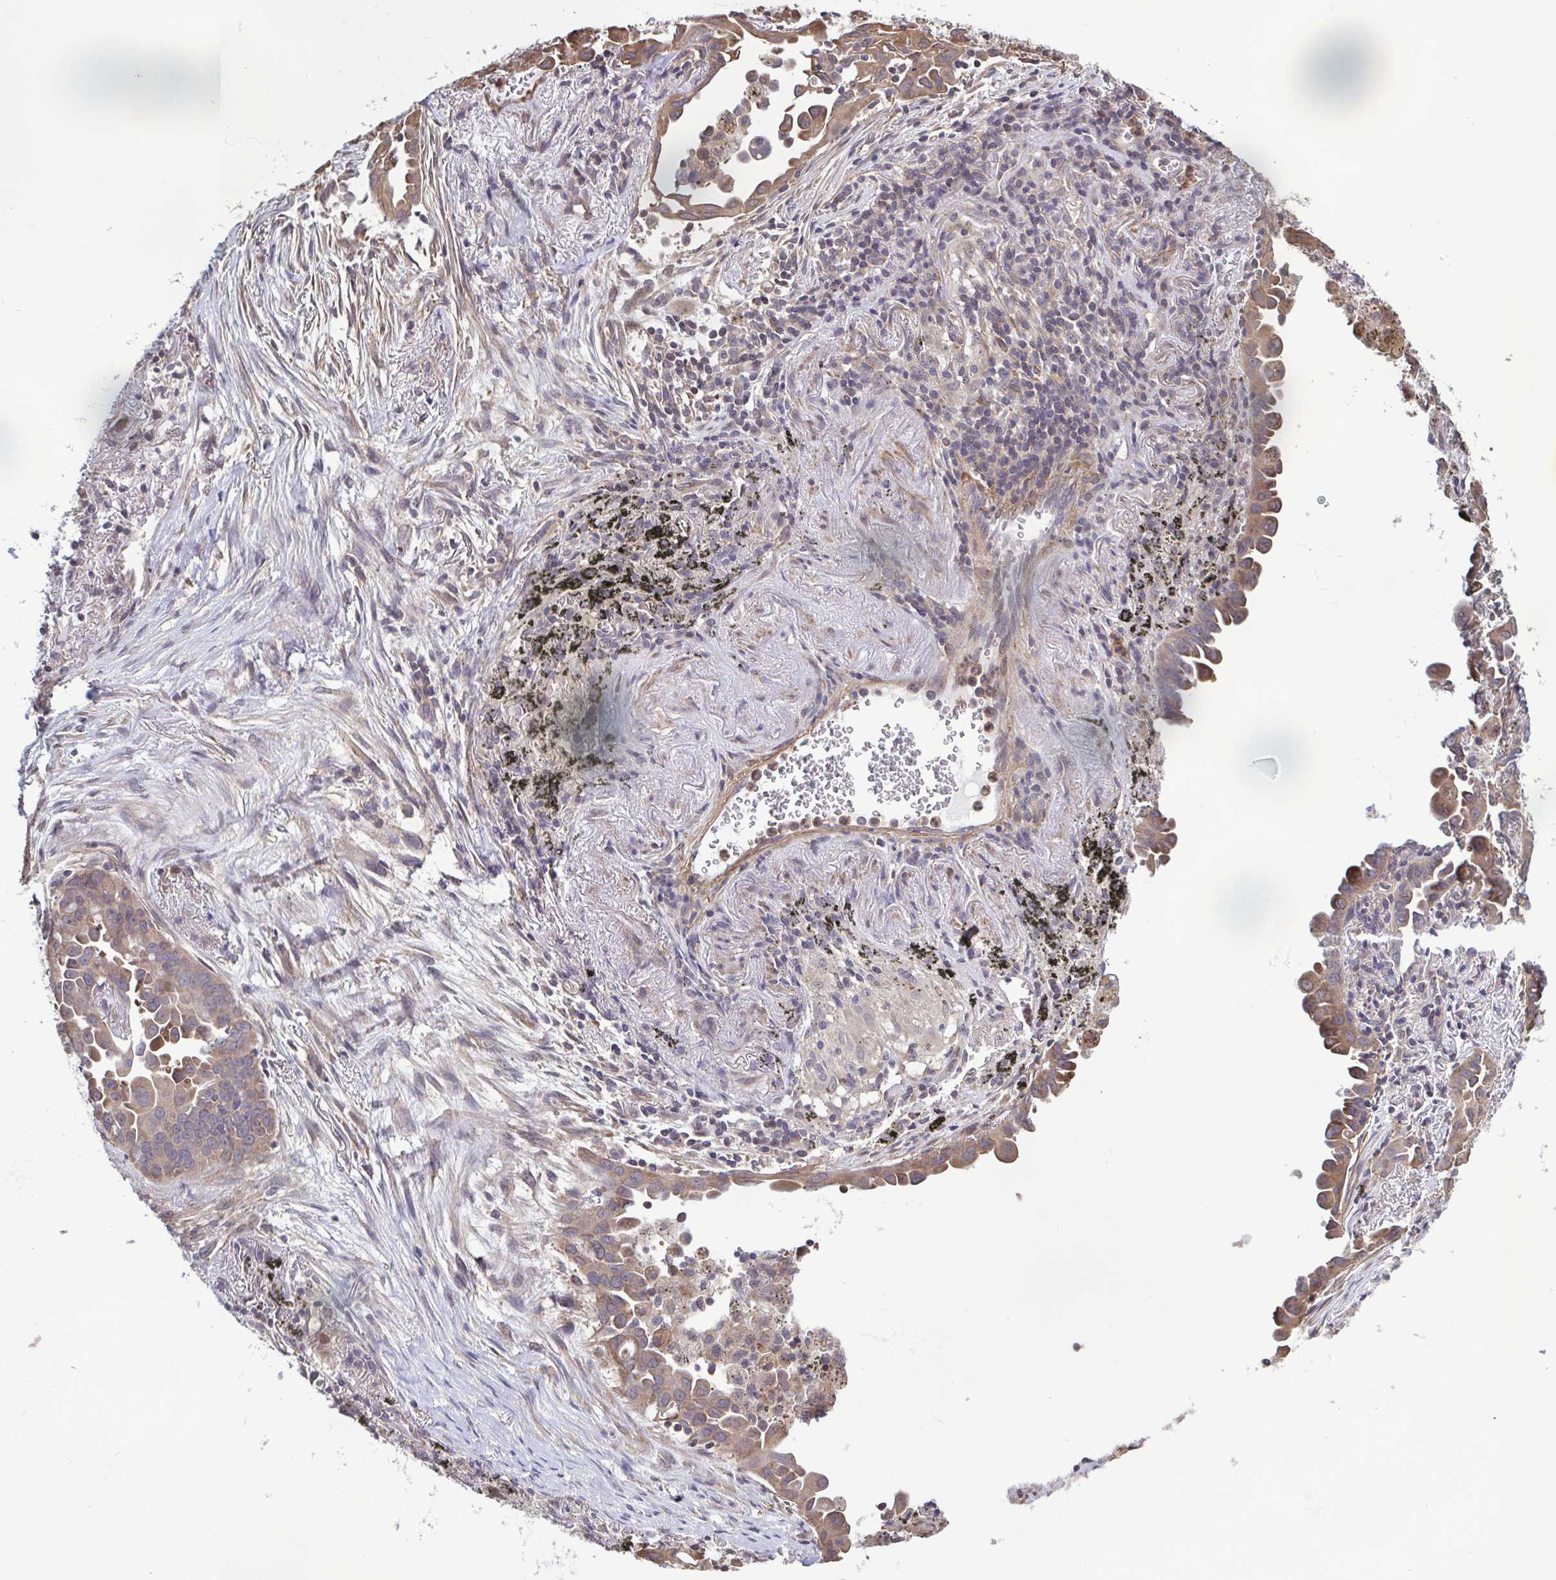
{"staining": {"intensity": "moderate", "quantity": ">75%", "location": "cytoplasmic/membranous"}, "tissue": "lung cancer", "cell_type": "Tumor cells", "image_type": "cancer", "snomed": [{"axis": "morphology", "description": "Adenocarcinoma, NOS"}, {"axis": "topography", "description": "Lung"}], "caption": "Immunohistochemical staining of human adenocarcinoma (lung) reveals medium levels of moderate cytoplasmic/membranous protein positivity in approximately >75% of tumor cells. Immunohistochemistry stains the protein in brown and the nuclei are stained blue.", "gene": "ZNF200", "patient": {"sex": "male", "age": 68}}